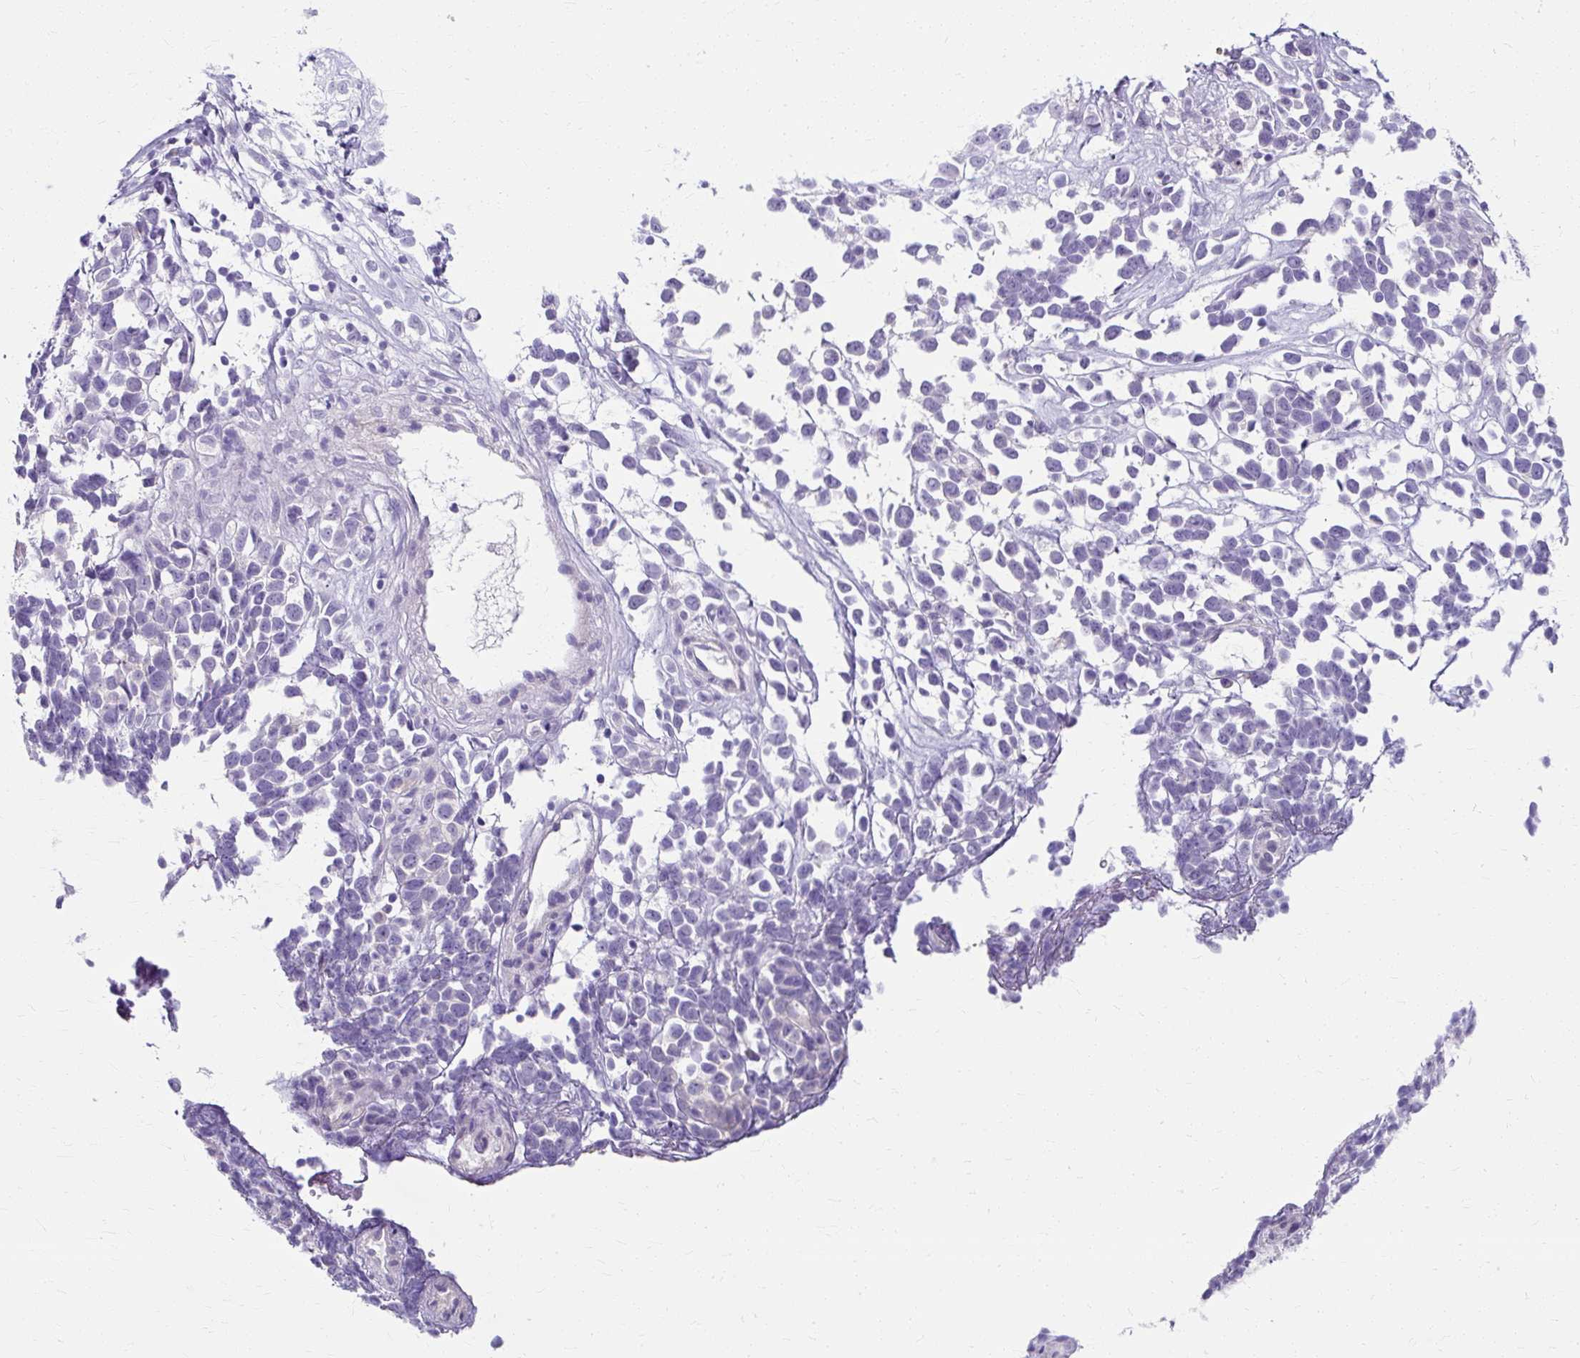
{"staining": {"intensity": "negative", "quantity": "none", "location": "none"}, "tissue": "melanoma", "cell_type": "Tumor cells", "image_type": "cancer", "snomed": [{"axis": "morphology", "description": "Malignant melanoma, NOS"}, {"axis": "topography", "description": "Nose, NOS"}], "caption": "High magnification brightfield microscopy of malignant melanoma stained with DAB (brown) and counterstained with hematoxylin (blue): tumor cells show no significant staining.", "gene": "ZNF555", "patient": {"sex": "female", "age": 48}}